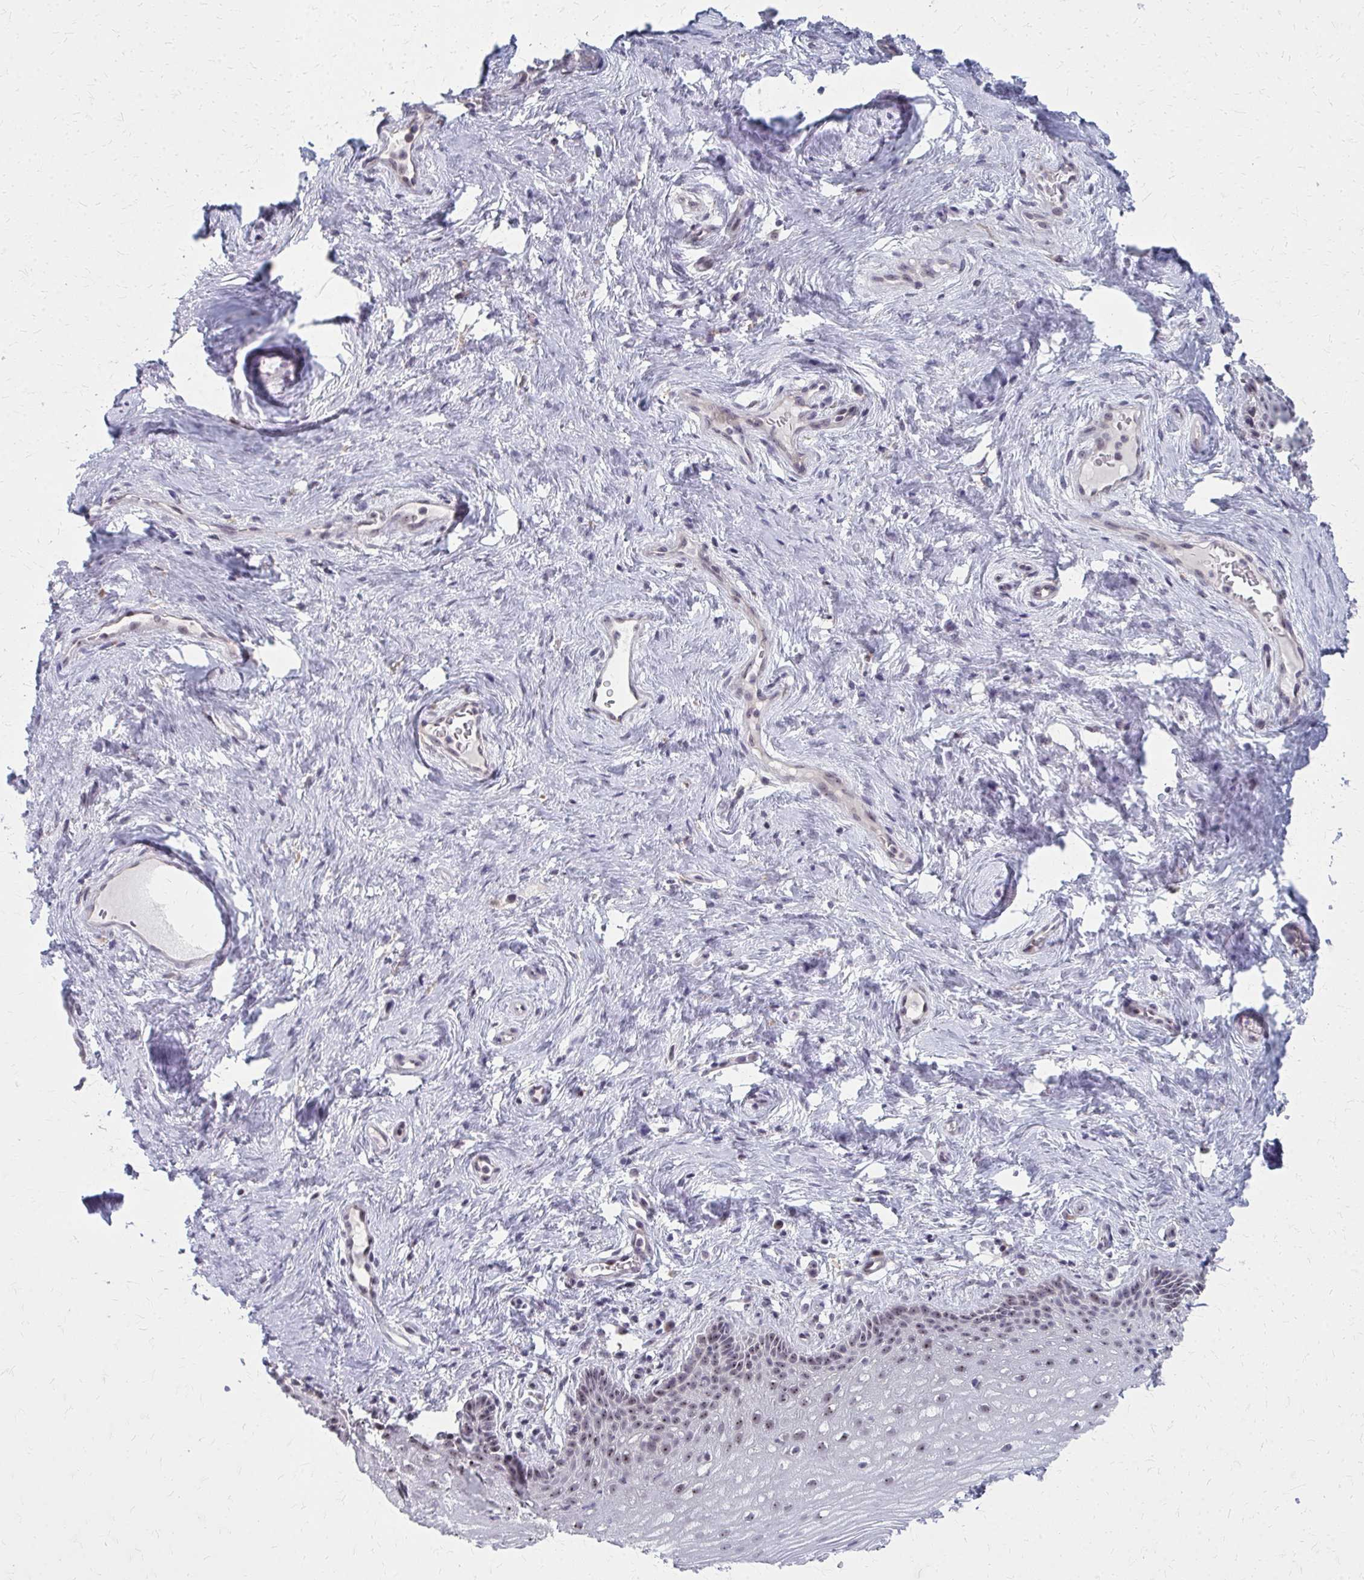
{"staining": {"intensity": "weak", "quantity": "25%-75%", "location": "nuclear"}, "tissue": "vagina", "cell_type": "Squamous epithelial cells", "image_type": "normal", "snomed": [{"axis": "morphology", "description": "Normal tissue, NOS"}, {"axis": "topography", "description": "Vagina"}], "caption": "The histopathology image exhibits immunohistochemical staining of unremarkable vagina. There is weak nuclear staining is present in about 25%-75% of squamous epithelial cells. (Stains: DAB in brown, nuclei in blue, Microscopy: brightfield microscopy at high magnification).", "gene": "NUDT16", "patient": {"sex": "female", "age": 45}}